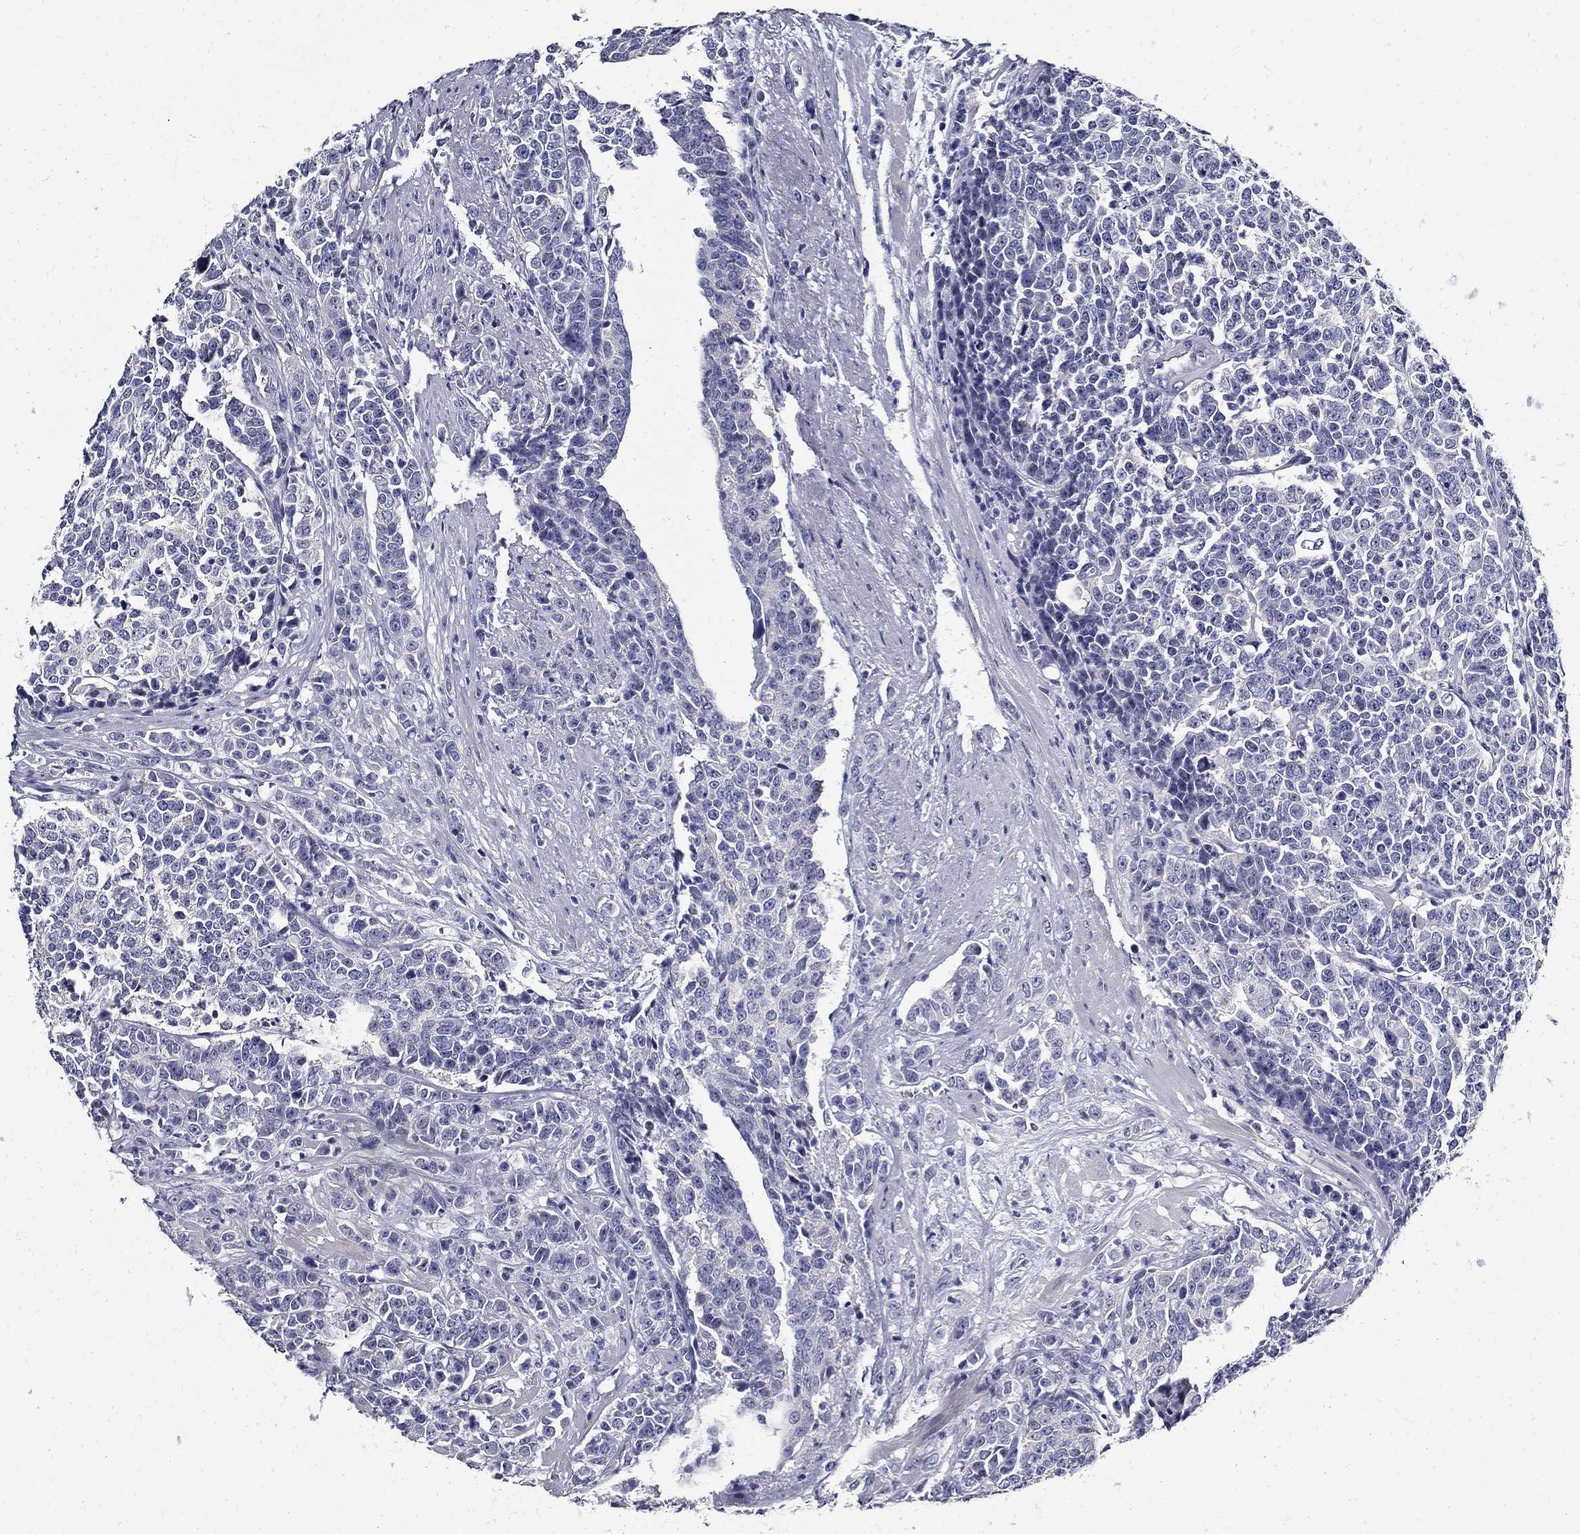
{"staining": {"intensity": "negative", "quantity": "none", "location": "none"}, "tissue": "prostate cancer", "cell_type": "Tumor cells", "image_type": "cancer", "snomed": [{"axis": "morphology", "description": "Adenocarcinoma, NOS"}, {"axis": "topography", "description": "Prostate"}], "caption": "A photomicrograph of adenocarcinoma (prostate) stained for a protein shows no brown staining in tumor cells.", "gene": "TGM4", "patient": {"sex": "male", "age": 67}}